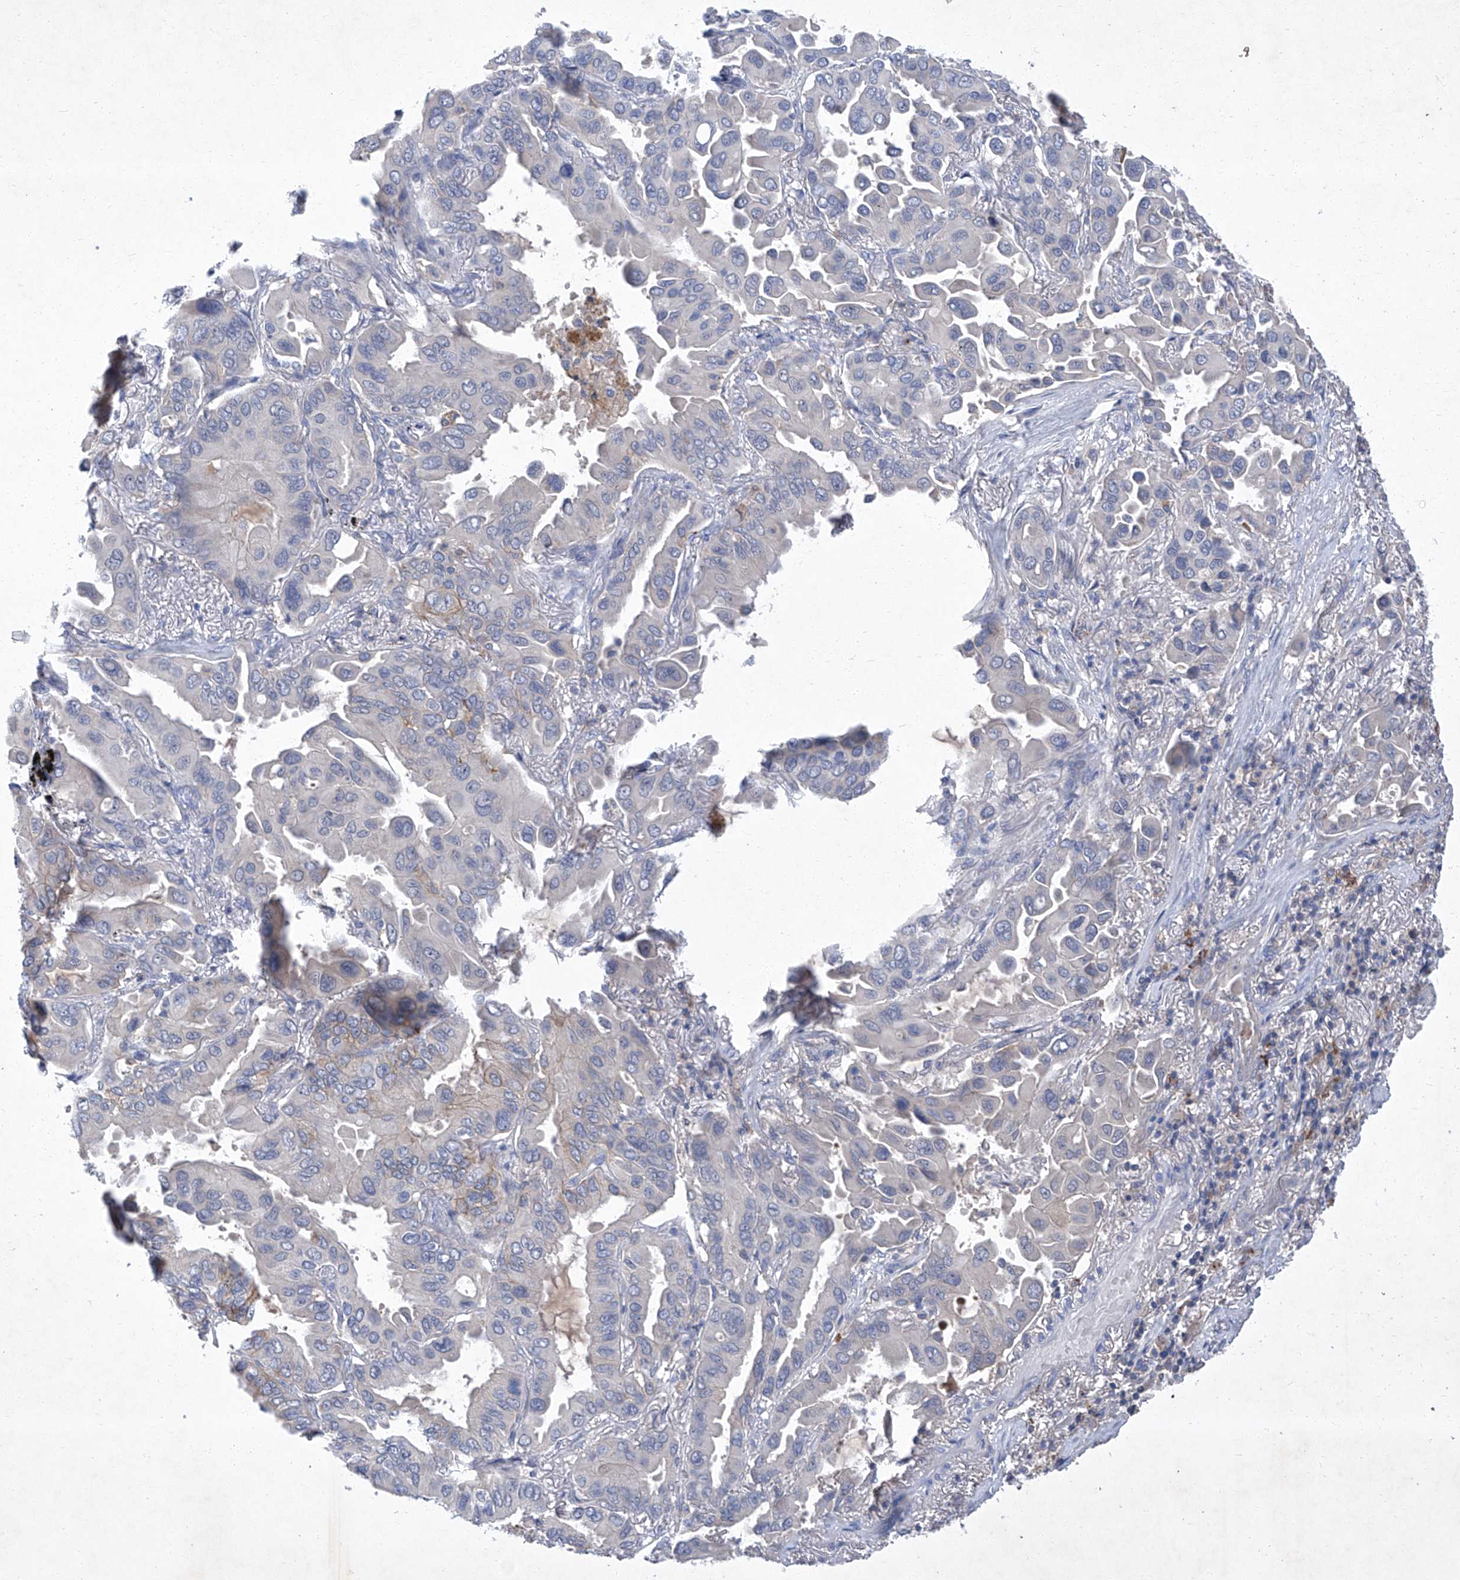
{"staining": {"intensity": "negative", "quantity": "none", "location": "none"}, "tissue": "lung cancer", "cell_type": "Tumor cells", "image_type": "cancer", "snomed": [{"axis": "morphology", "description": "Adenocarcinoma, NOS"}, {"axis": "topography", "description": "Lung"}], "caption": "Immunohistochemical staining of human adenocarcinoma (lung) reveals no significant staining in tumor cells. (Brightfield microscopy of DAB immunohistochemistry at high magnification).", "gene": "SBK2", "patient": {"sex": "male", "age": 64}}